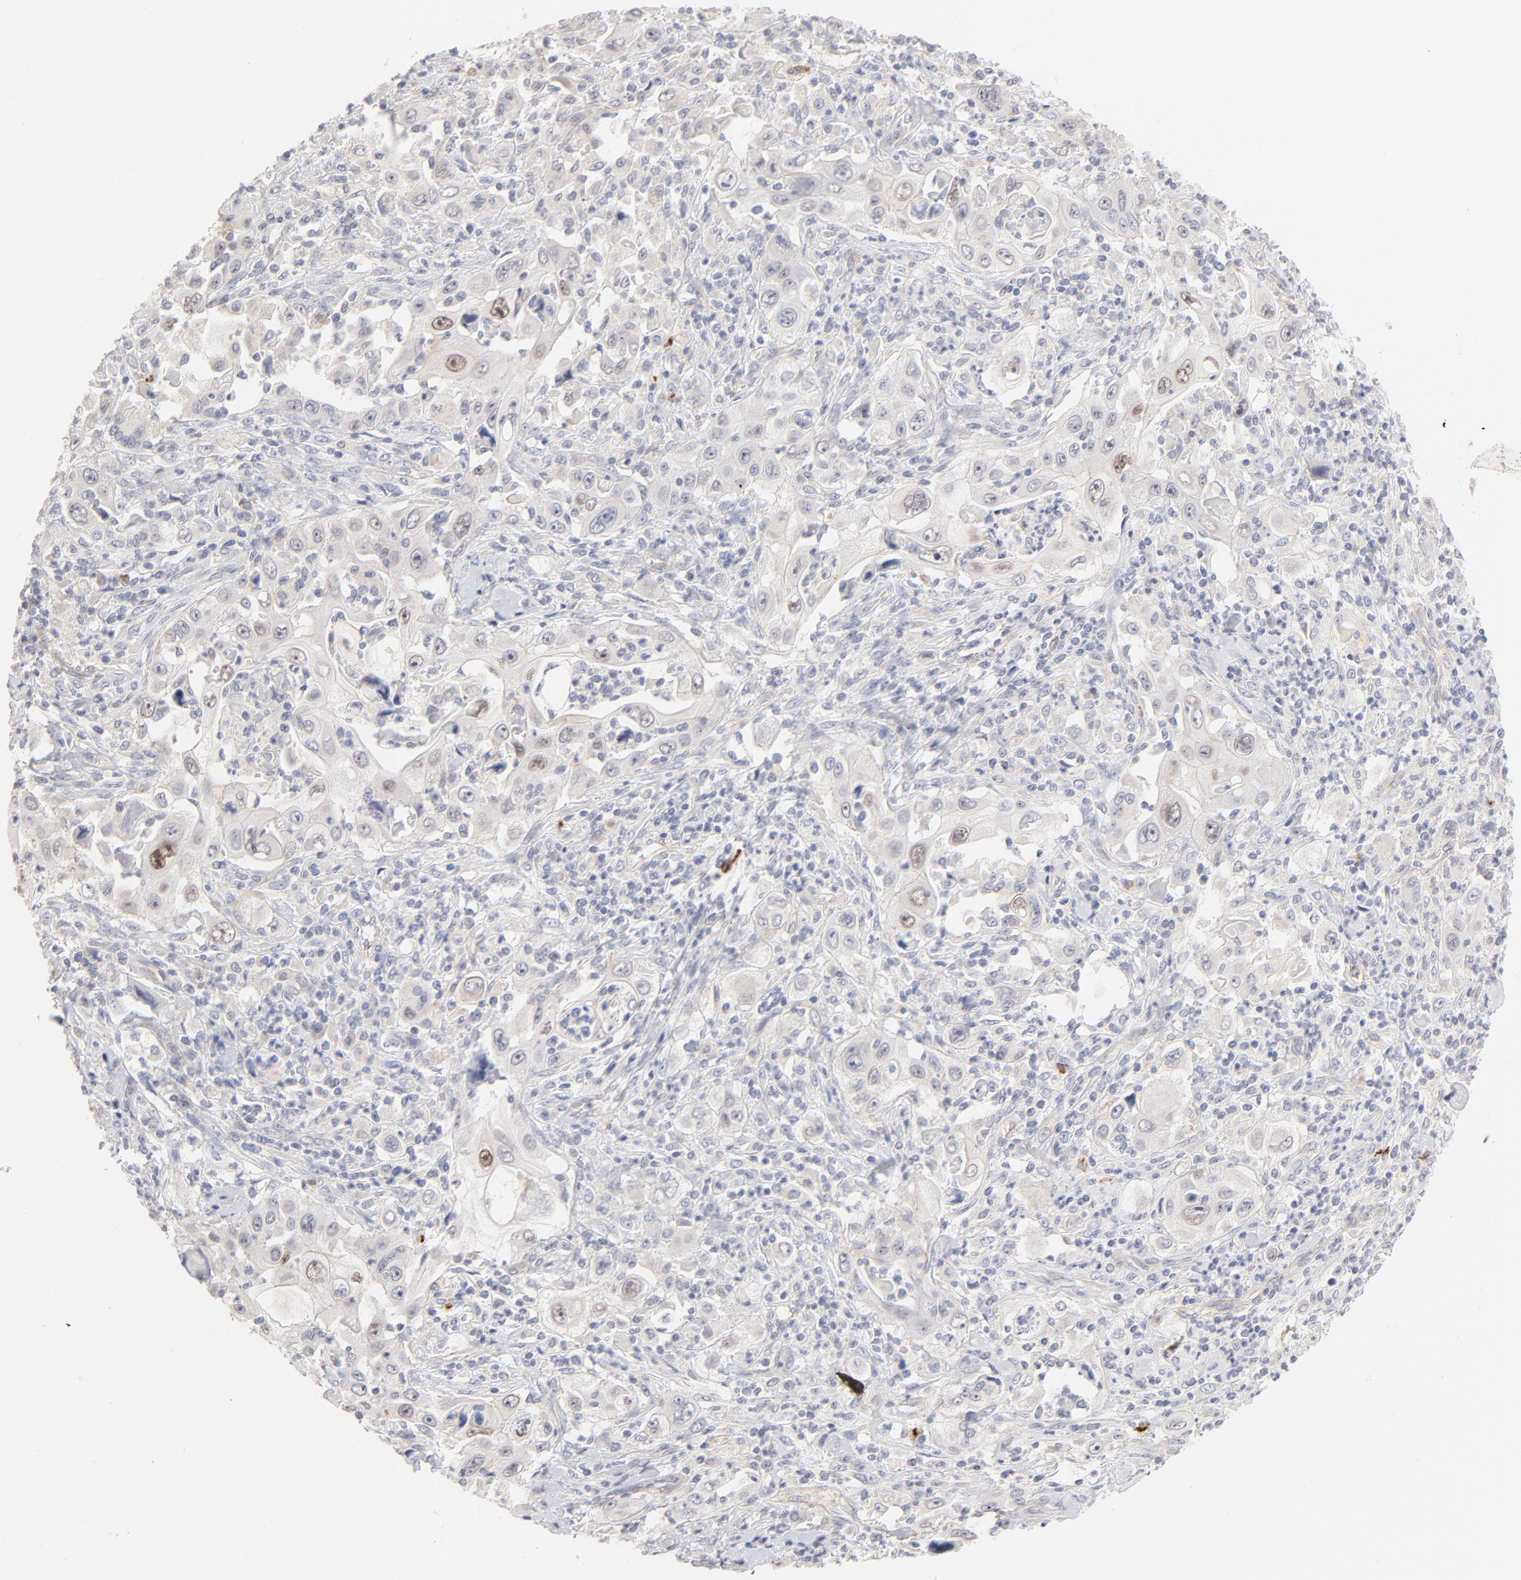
{"staining": {"intensity": "moderate", "quantity": "<25%", "location": "nuclear"}, "tissue": "pancreatic cancer", "cell_type": "Tumor cells", "image_type": "cancer", "snomed": [{"axis": "morphology", "description": "Adenocarcinoma, NOS"}, {"axis": "topography", "description": "Pancreas"}], "caption": "Adenocarcinoma (pancreatic) stained for a protein (brown) exhibits moderate nuclear positive expression in approximately <25% of tumor cells.", "gene": "ELF3", "patient": {"sex": "male", "age": 70}}